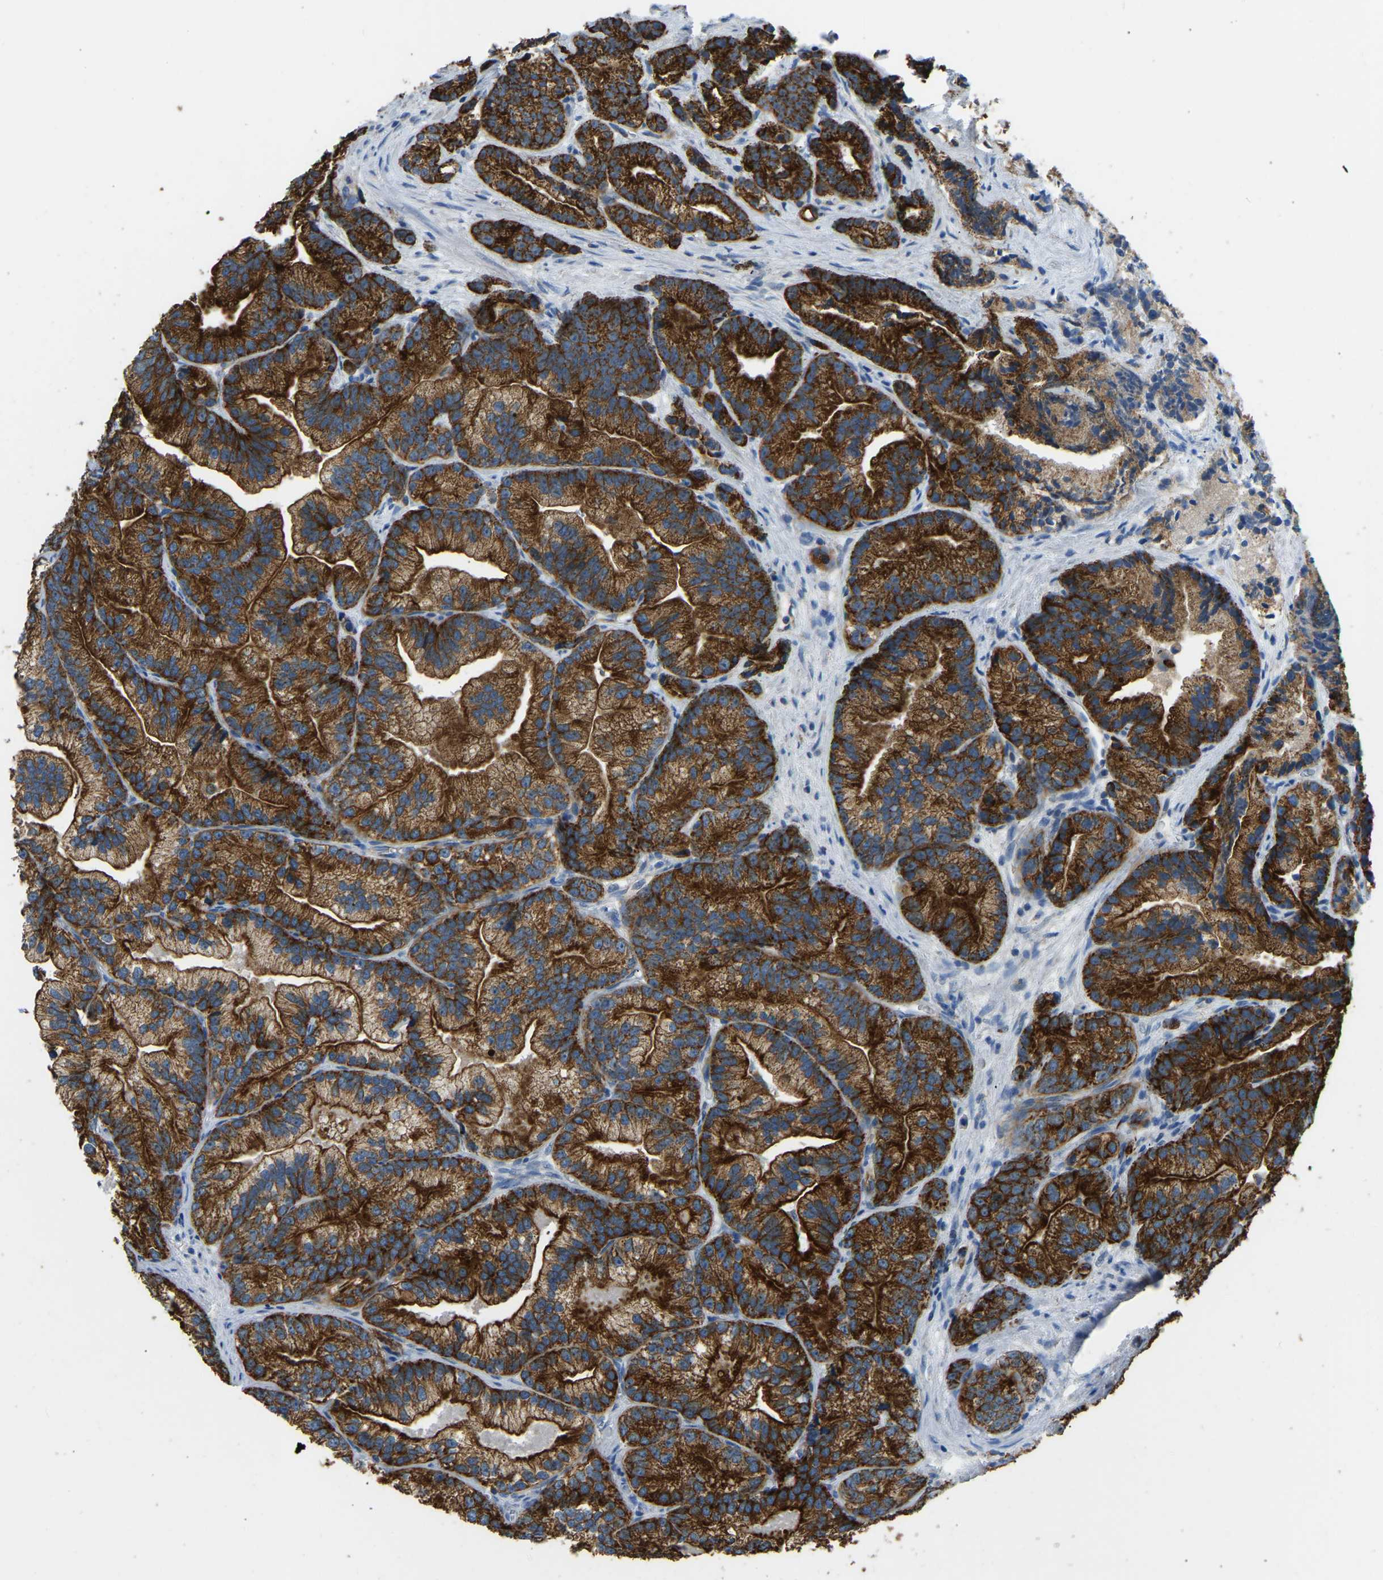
{"staining": {"intensity": "strong", "quantity": "25%-75%", "location": "cytoplasmic/membranous"}, "tissue": "prostate cancer", "cell_type": "Tumor cells", "image_type": "cancer", "snomed": [{"axis": "morphology", "description": "Adenocarcinoma, Low grade"}, {"axis": "topography", "description": "Prostate"}], "caption": "IHC histopathology image of prostate low-grade adenocarcinoma stained for a protein (brown), which exhibits high levels of strong cytoplasmic/membranous expression in approximately 25%-75% of tumor cells.", "gene": "ZNF200", "patient": {"sex": "male", "age": 89}}